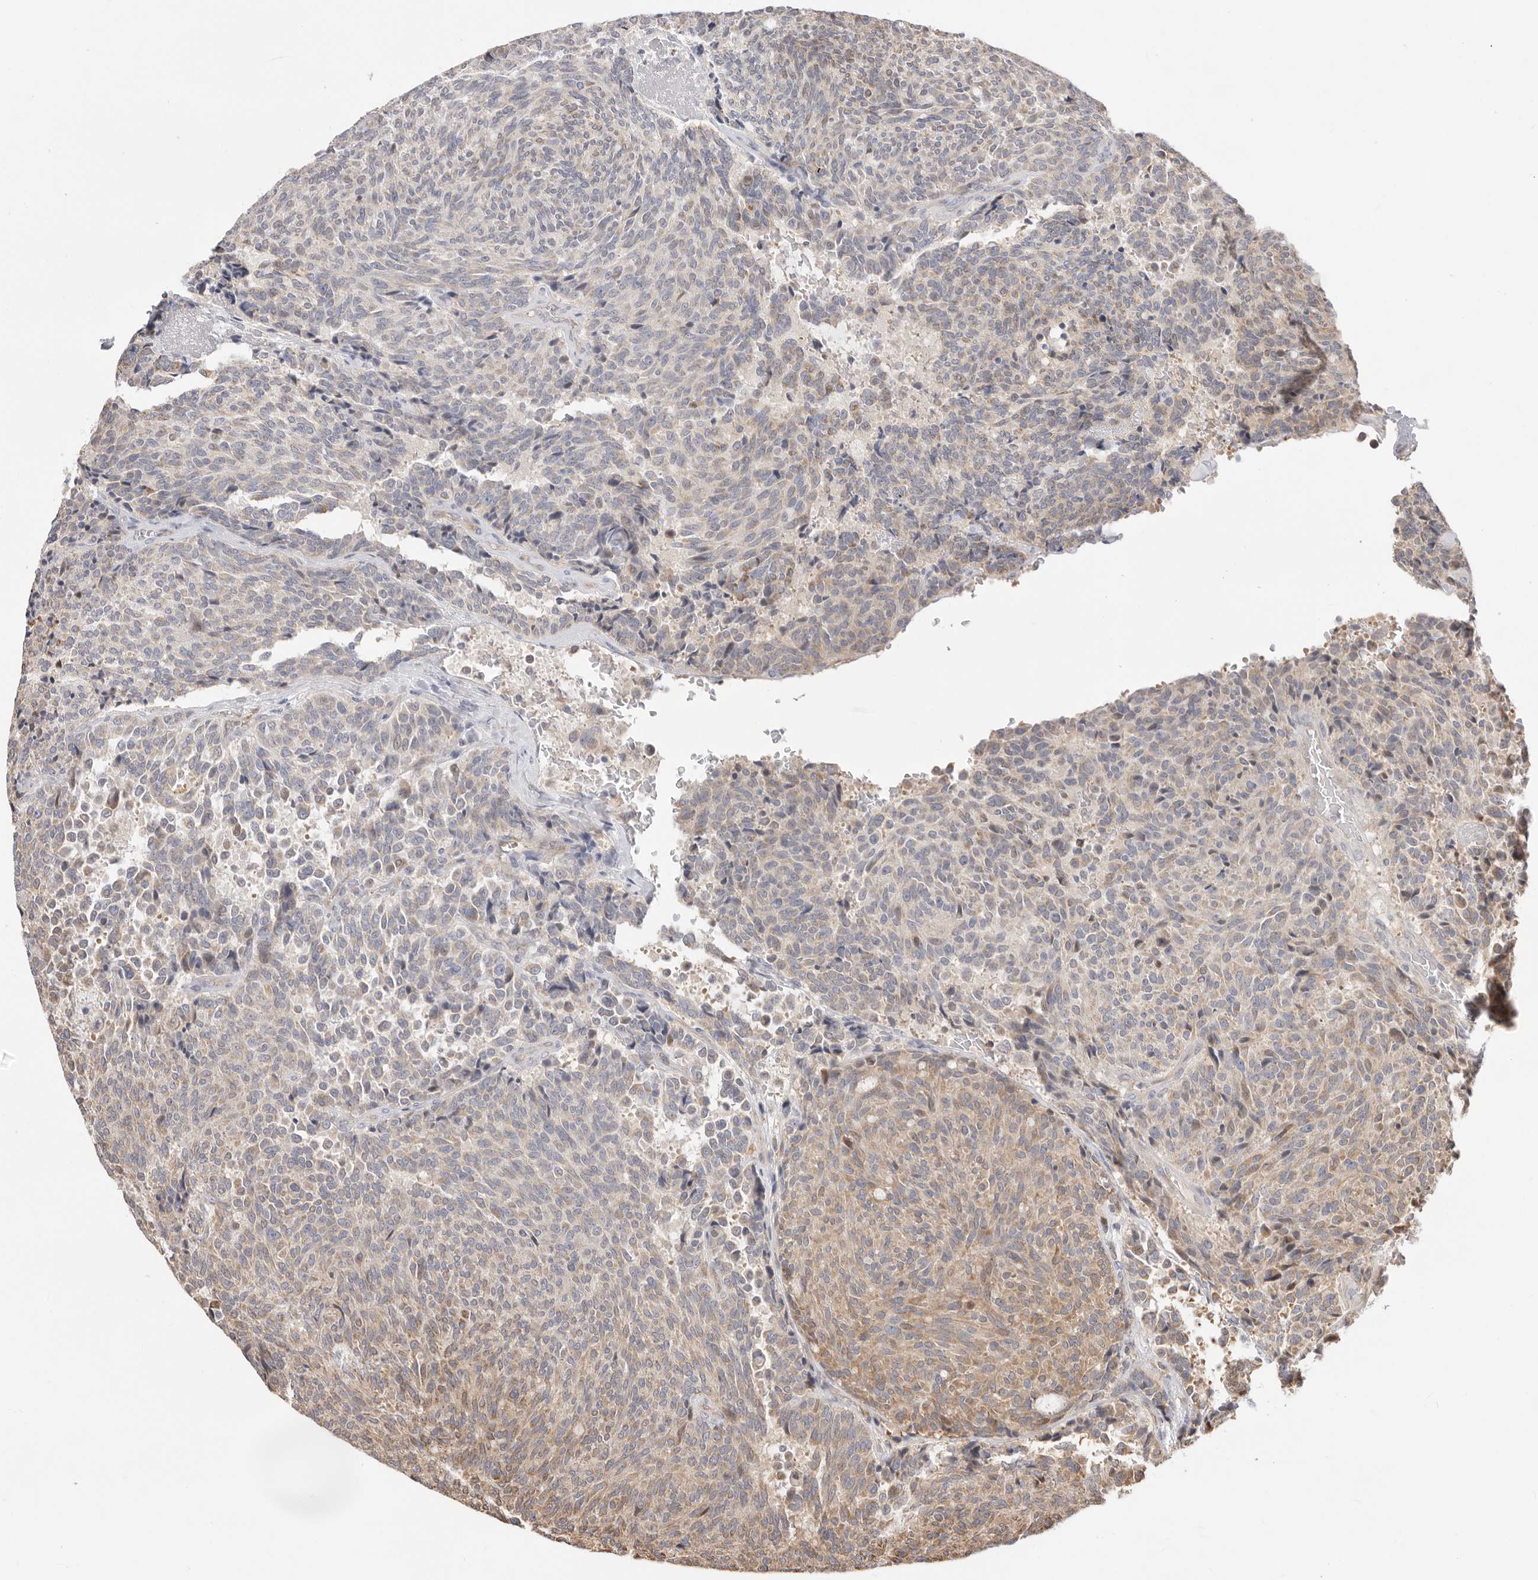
{"staining": {"intensity": "moderate", "quantity": "25%-75%", "location": "cytoplasmic/membranous"}, "tissue": "carcinoid", "cell_type": "Tumor cells", "image_type": "cancer", "snomed": [{"axis": "morphology", "description": "Carcinoid, malignant, NOS"}, {"axis": "topography", "description": "Pancreas"}], "caption": "Human carcinoid stained with a protein marker demonstrates moderate staining in tumor cells.", "gene": "USH1C", "patient": {"sex": "female", "age": 54}}